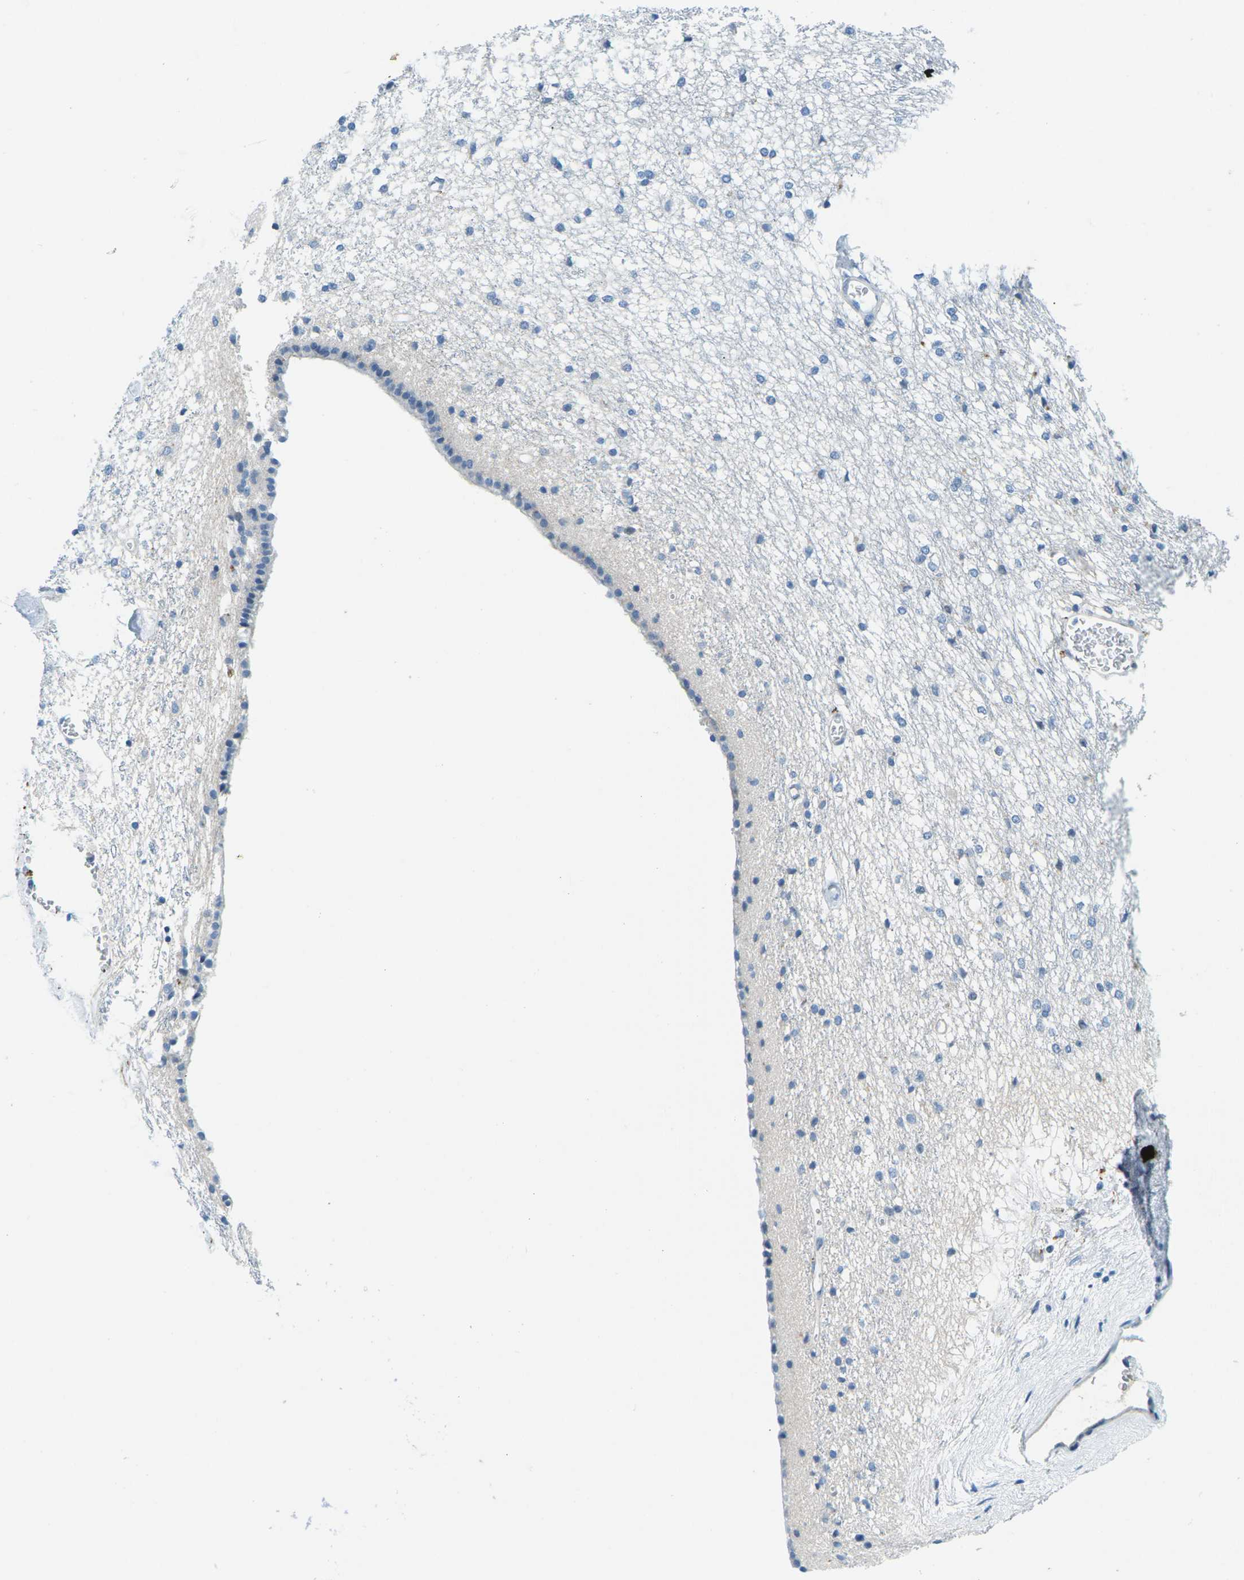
{"staining": {"intensity": "moderate", "quantity": "<25%", "location": "cytoplasmic/membranous"}, "tissue": "caudate", "cell_type": "Glial cells", "image_type": "normal", "snomed": [{"axis": "morphology", "description": "Normal tissue, NOS"}, {"axis": "topography", "description": "Lateral ventricle wall"}], "caption": "Immunohistochemical staining of benign caudate reveals low levels of moderate cytoplasmic/membranous expression in approximately <25% of glial cells. Using DAB (brown) and hematoxylin (blue) stains, captured at high magnification using brightfield microscopy.", "gene": "CFB", "patient": {"sex": "female", "age": 19}}